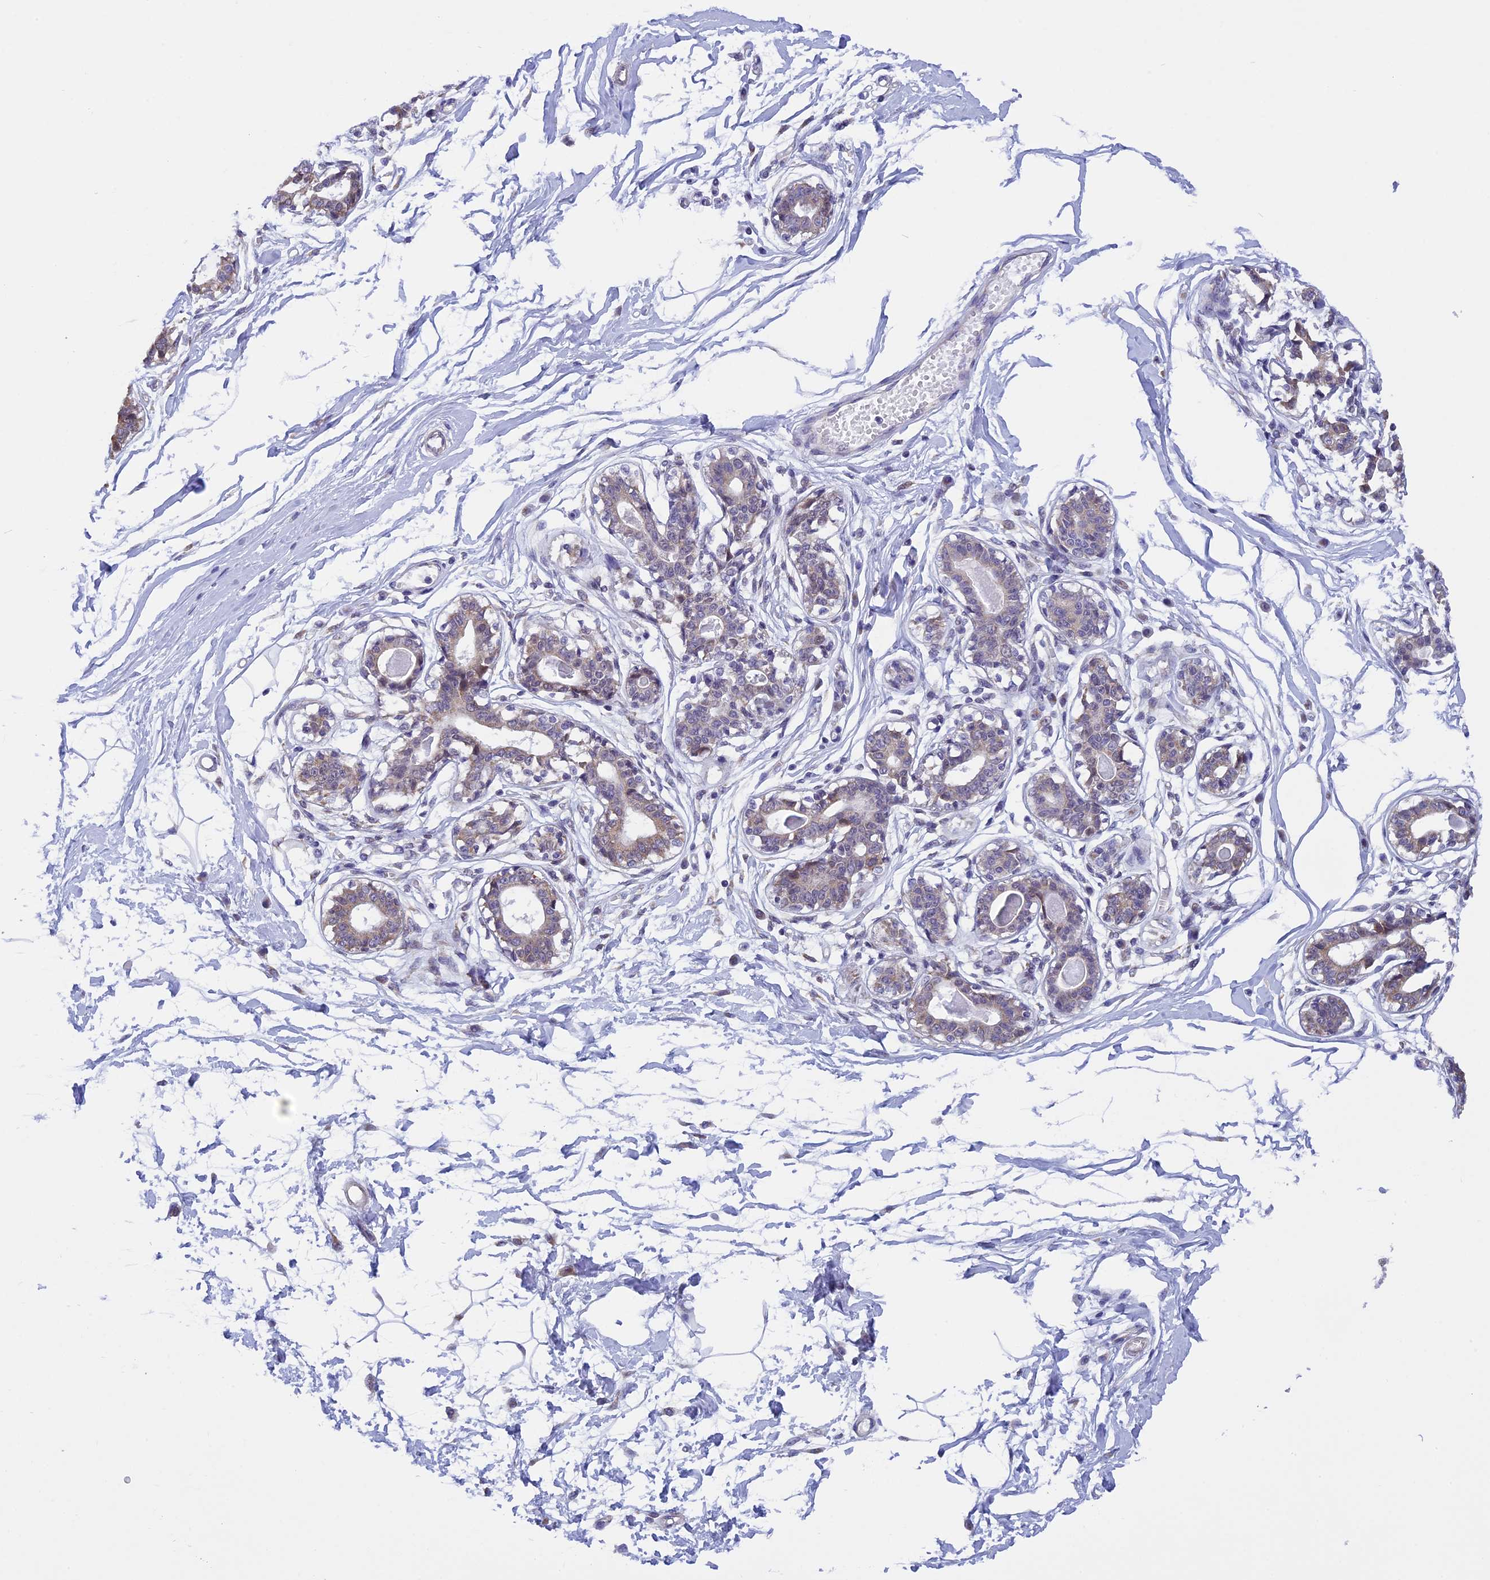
{"staining": {"intensity": "negative", "quantity": "none", "location": "none"}, "tissue": "breast", "cell_type": "Adipocytes", "image_type": "normal", "snomed": [{"axis": "morphology", "description": "Normal tissue, NOS"}, {"axis": "topography", "description": "Breast"}], "caption": "Immunohistochemical staining of unremarkable human breast displays no significant staining in adipocytes.", "gene": "ZNF317", "patient": {"sex": "female", "age": 45}}